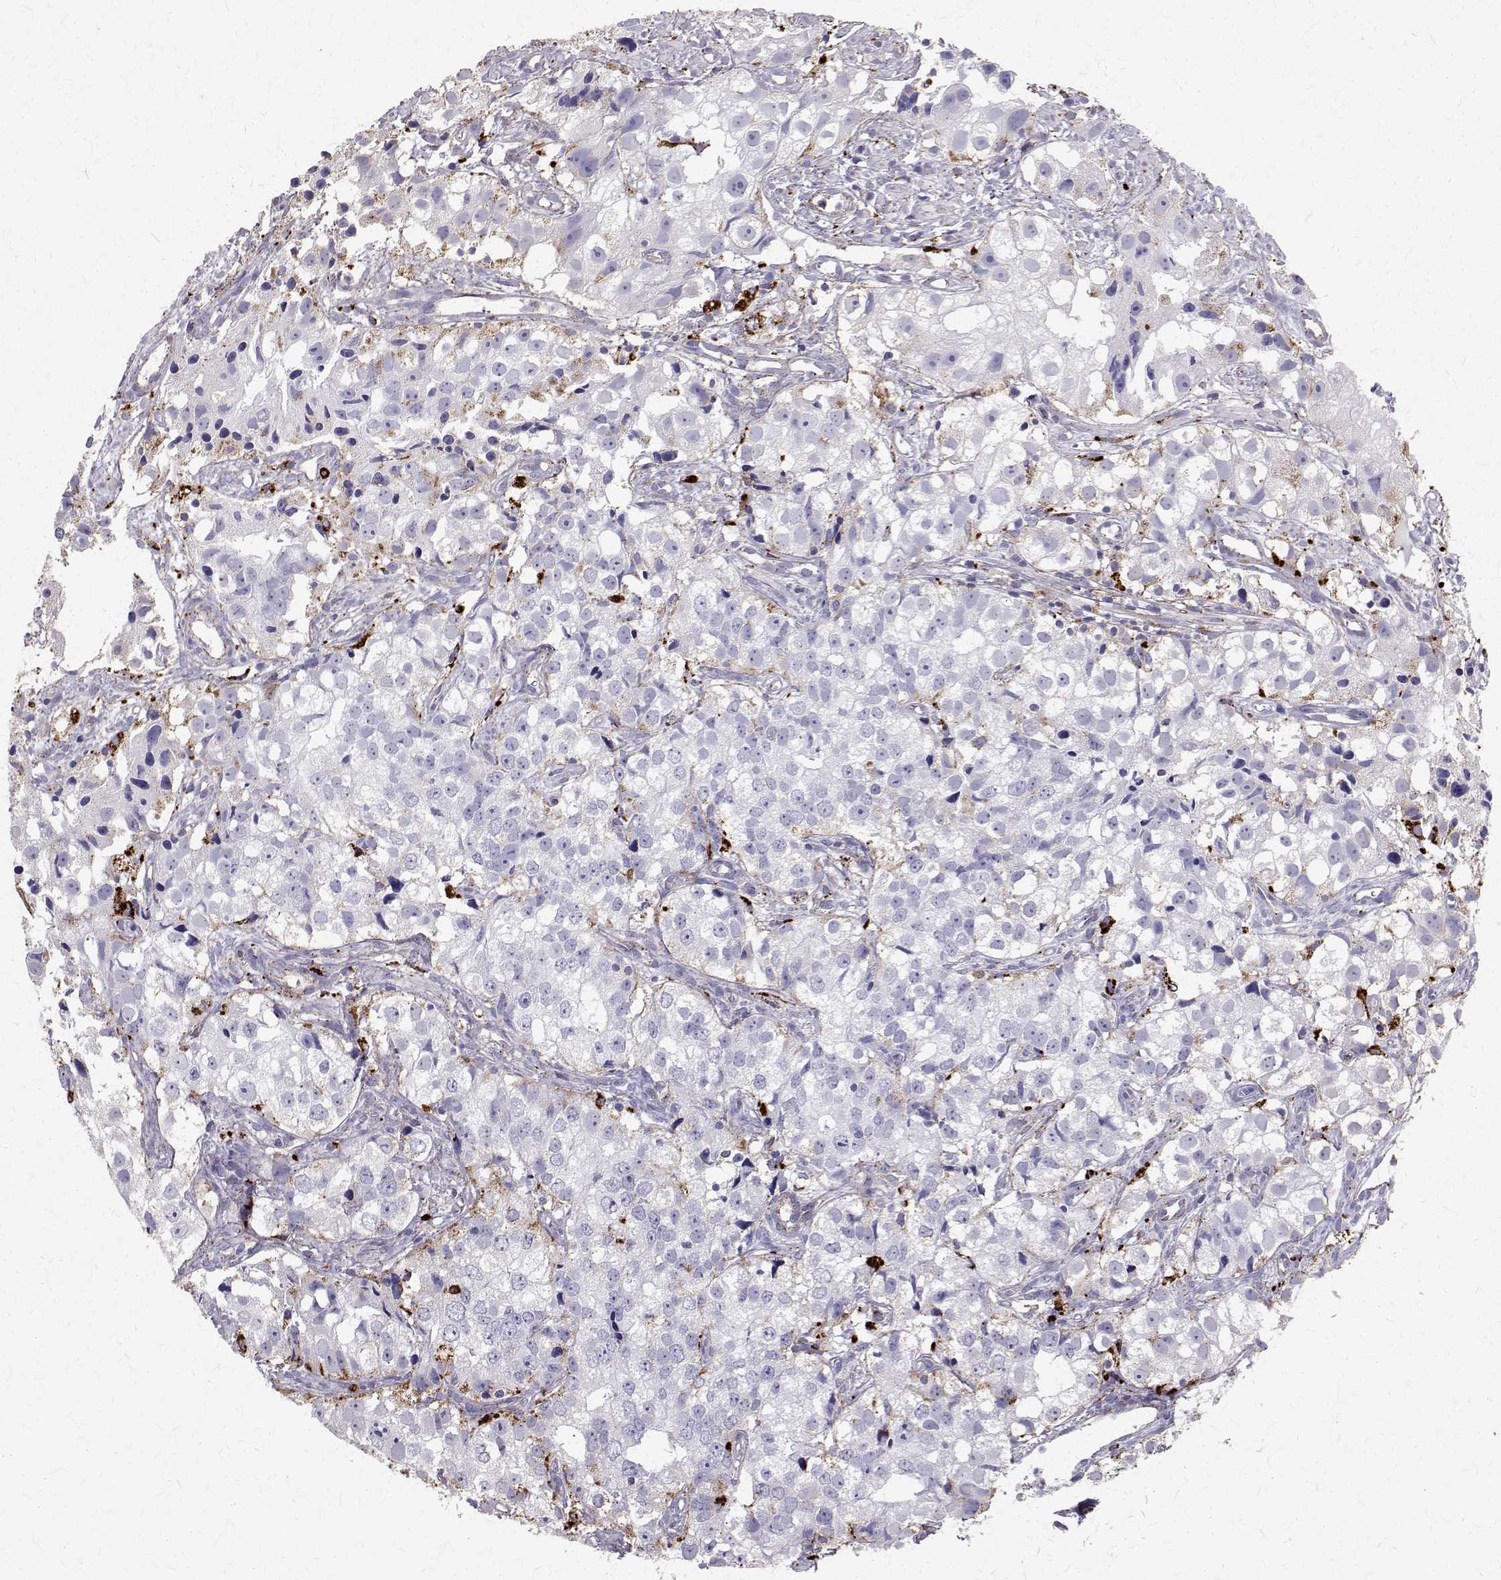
{"staining": {"intensity": "moderate", "quantity": "<25%", "location": "cytoplasmic/membranous"}, "tissue": "prostate cancer", "cell_type": "Tumor cells", "image_type": "cancer", "snomed": [{"axis": "morphology", "description": "Adenocarcinoma, High grade"}, {"axis": "topography", "description": "Prostate"}], "caption": "IHC histopathology image of neoplastic tissue: prostate cancer stained using immunohistochemistry (IHC) shows low levels of moderate protein expression localized specifically in the cytoplasmic/membranous of tumor cells, appearing as a cytoplasmic/membranous brown color.", "gene": "TPP1", "patient": {"sex": "male", "age": 68}}